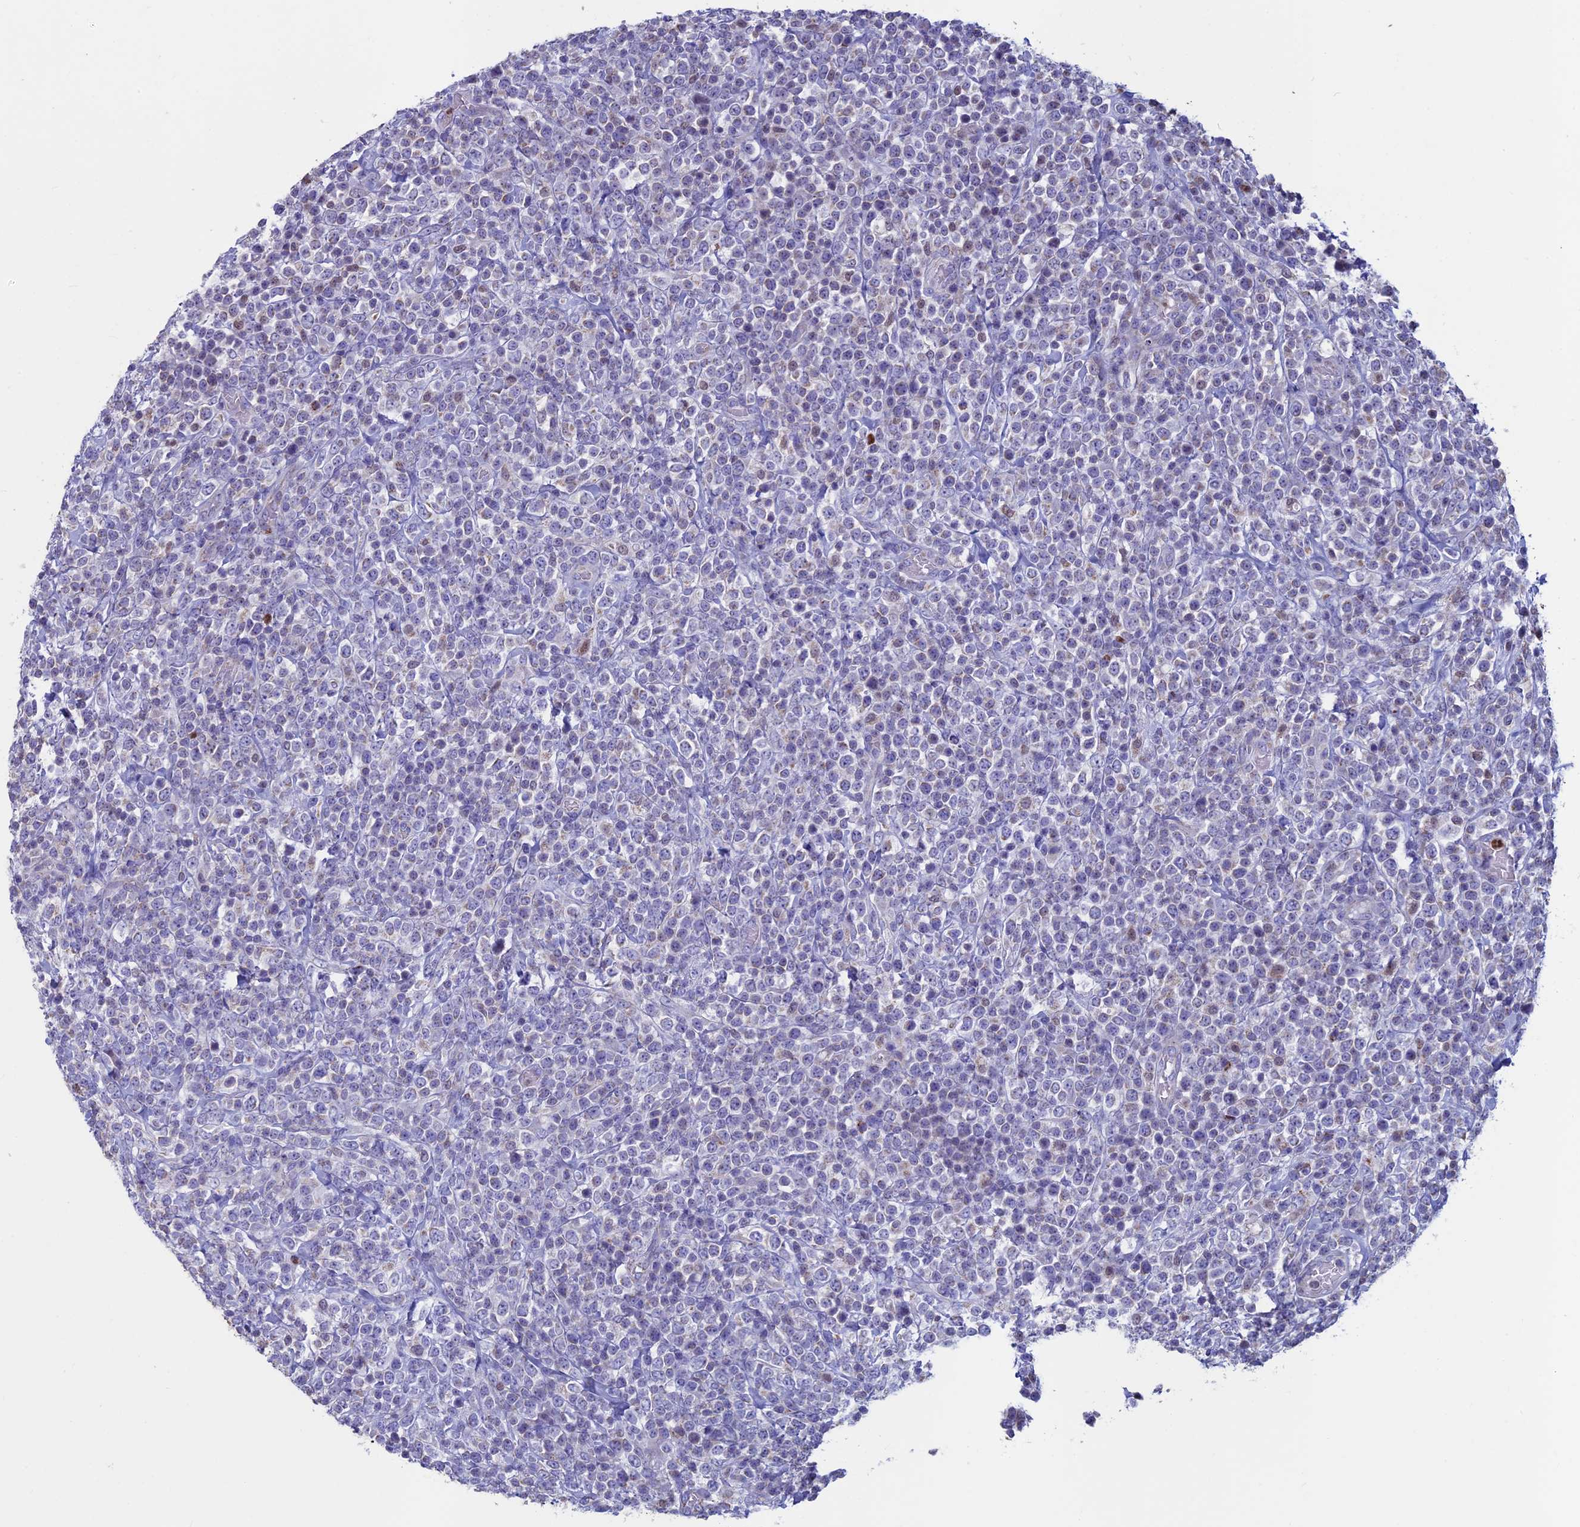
{"staining": {"intensity": "negative", "quantity": "none", "location": "none"}, "tissue": "lymphoma", "cell_type": "Tumor cells", "image_type": "cancer", "snomed": [{"axis": "morphology", "description": "Malignant lymphoma, non-Hodgkin's type, High grade"}, {"axis": "topography", "description": "Colon"}], "caption": "DAB (3,3'-diaminobenzidine) immunohistochemical staining of lymphoma displays no significant positivity in tumor cells.", "gene": "ACSS1", "patient": {"sex": "female", "age": 53}}